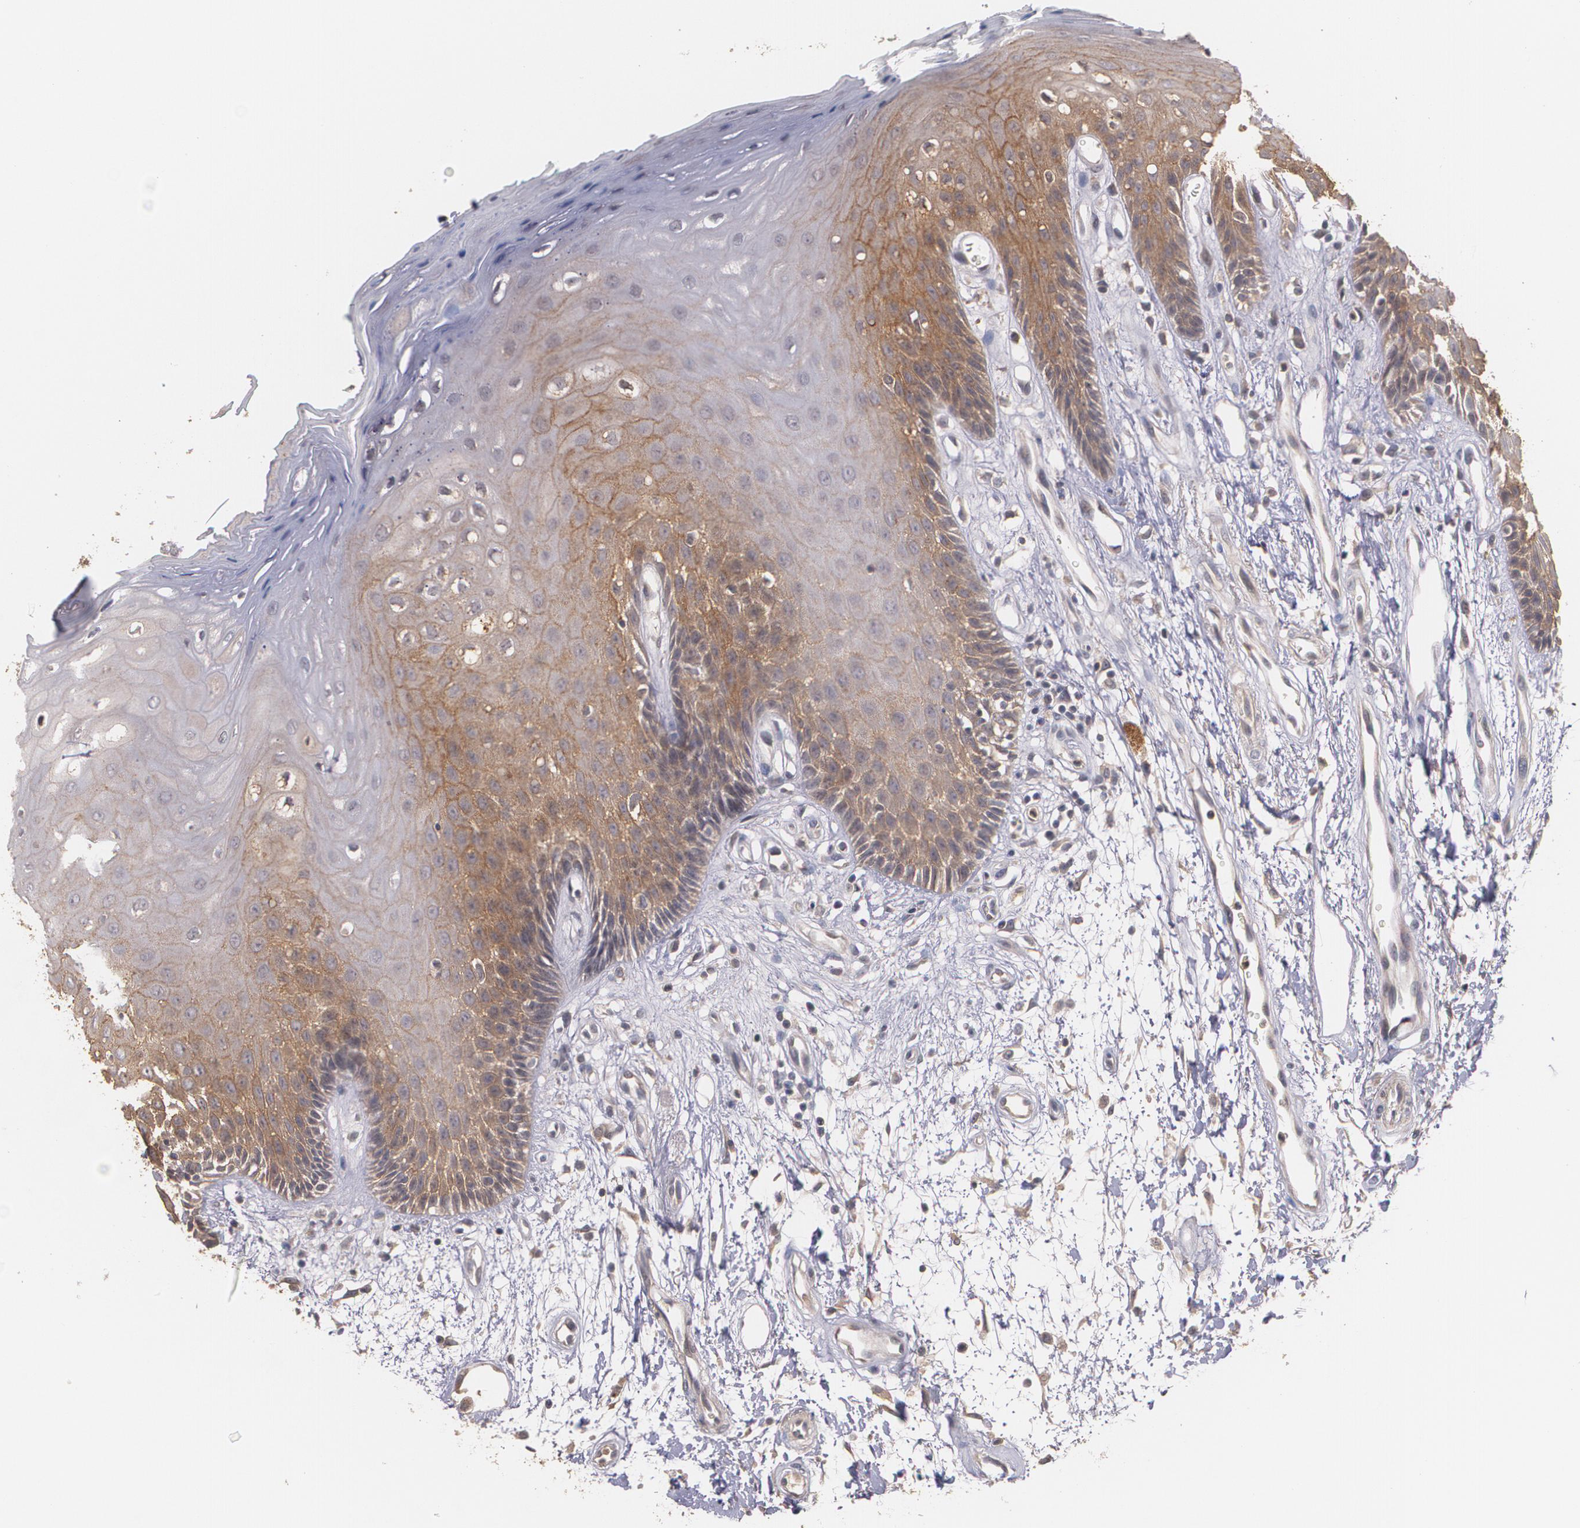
{"staining": {"intensity": "moderate", "quantity": "25%-75%", "location": "cytoplasmic/membranous"}, "tissue": "oral mucosa", "cell_type": "Squamous epithelial cells", "image_type": "normal", "snomed": [{"axis": "morphology", "description": "Normal tissue, NOS"}, {"axis": "morphology", "description": "Squamous cell carcinoma, NOS"}, {"axis": "topography", "description": "Skeletal muscle"}, {"axis": "topography", "description": "Oral tissue"}, {"axis": "topography", "description": "Head-Neck"}], "caption": "There is medium levels of moderate cytoplasmic/membranous expression in squamous epithelial cells of unremarkable oral mucosa, as demonstrated by immunohistochemical staining (brown color).", "gene": "IFNGR2", "patient": {"sex": "female", "age": 84}}